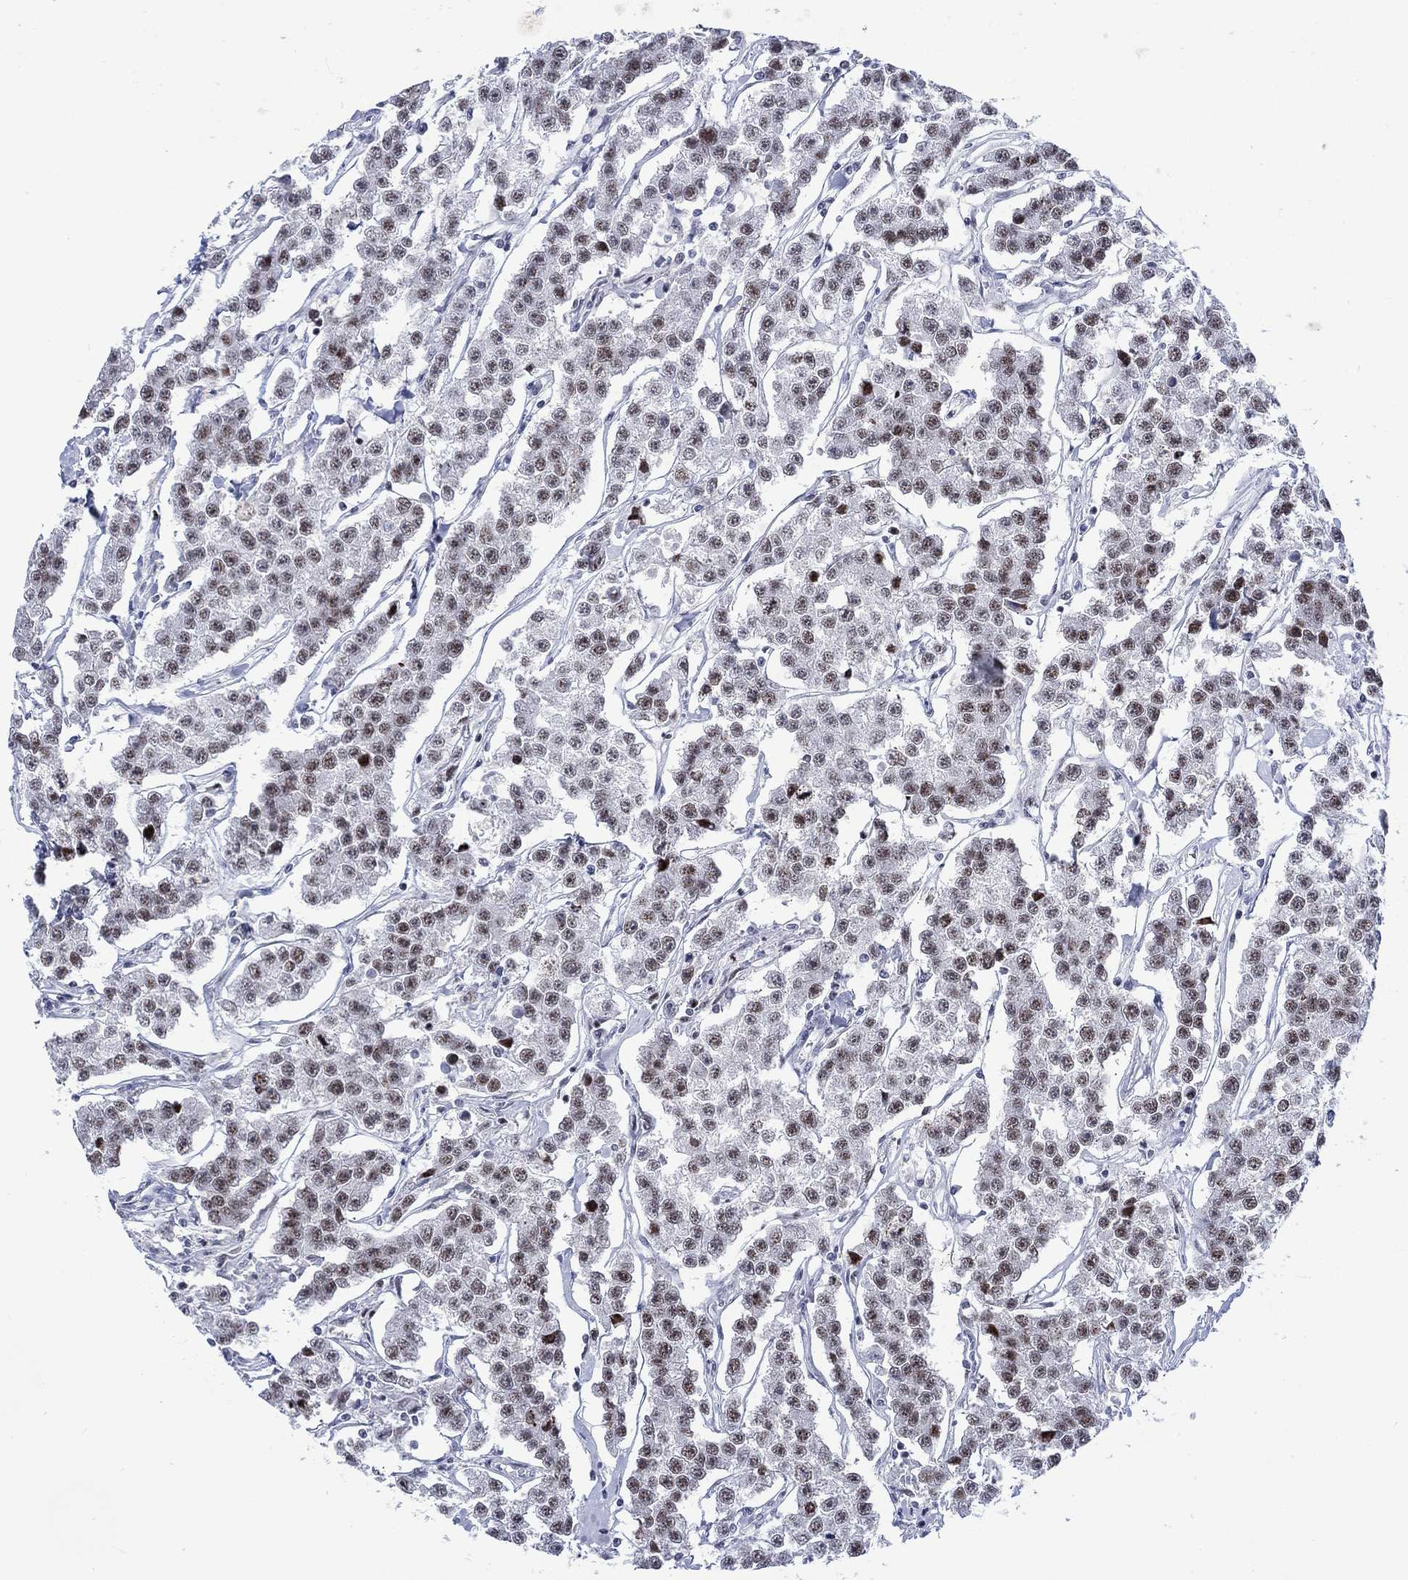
{"staining": {"intensity": "moderate", "quantity": ">75%", "location": "nuclear"}, "tissue": "testis cancer", "cell_type": "Tumor cells", "image_type": "cancer", "snomed": [{"axis": "morphology", "description": "Seminoma, NOS"}, {"axis": "topography", "description": "Testis"}], "caption": "An immunohistochemistry (IHC) image of tumor tissue is shown. Protein staining in brown shows moderate nuclear positivity in testis cancer (seminoma) within tumor cells.", "gene": "CDCA2", "patient": {"sex": "male", "age": 59}}